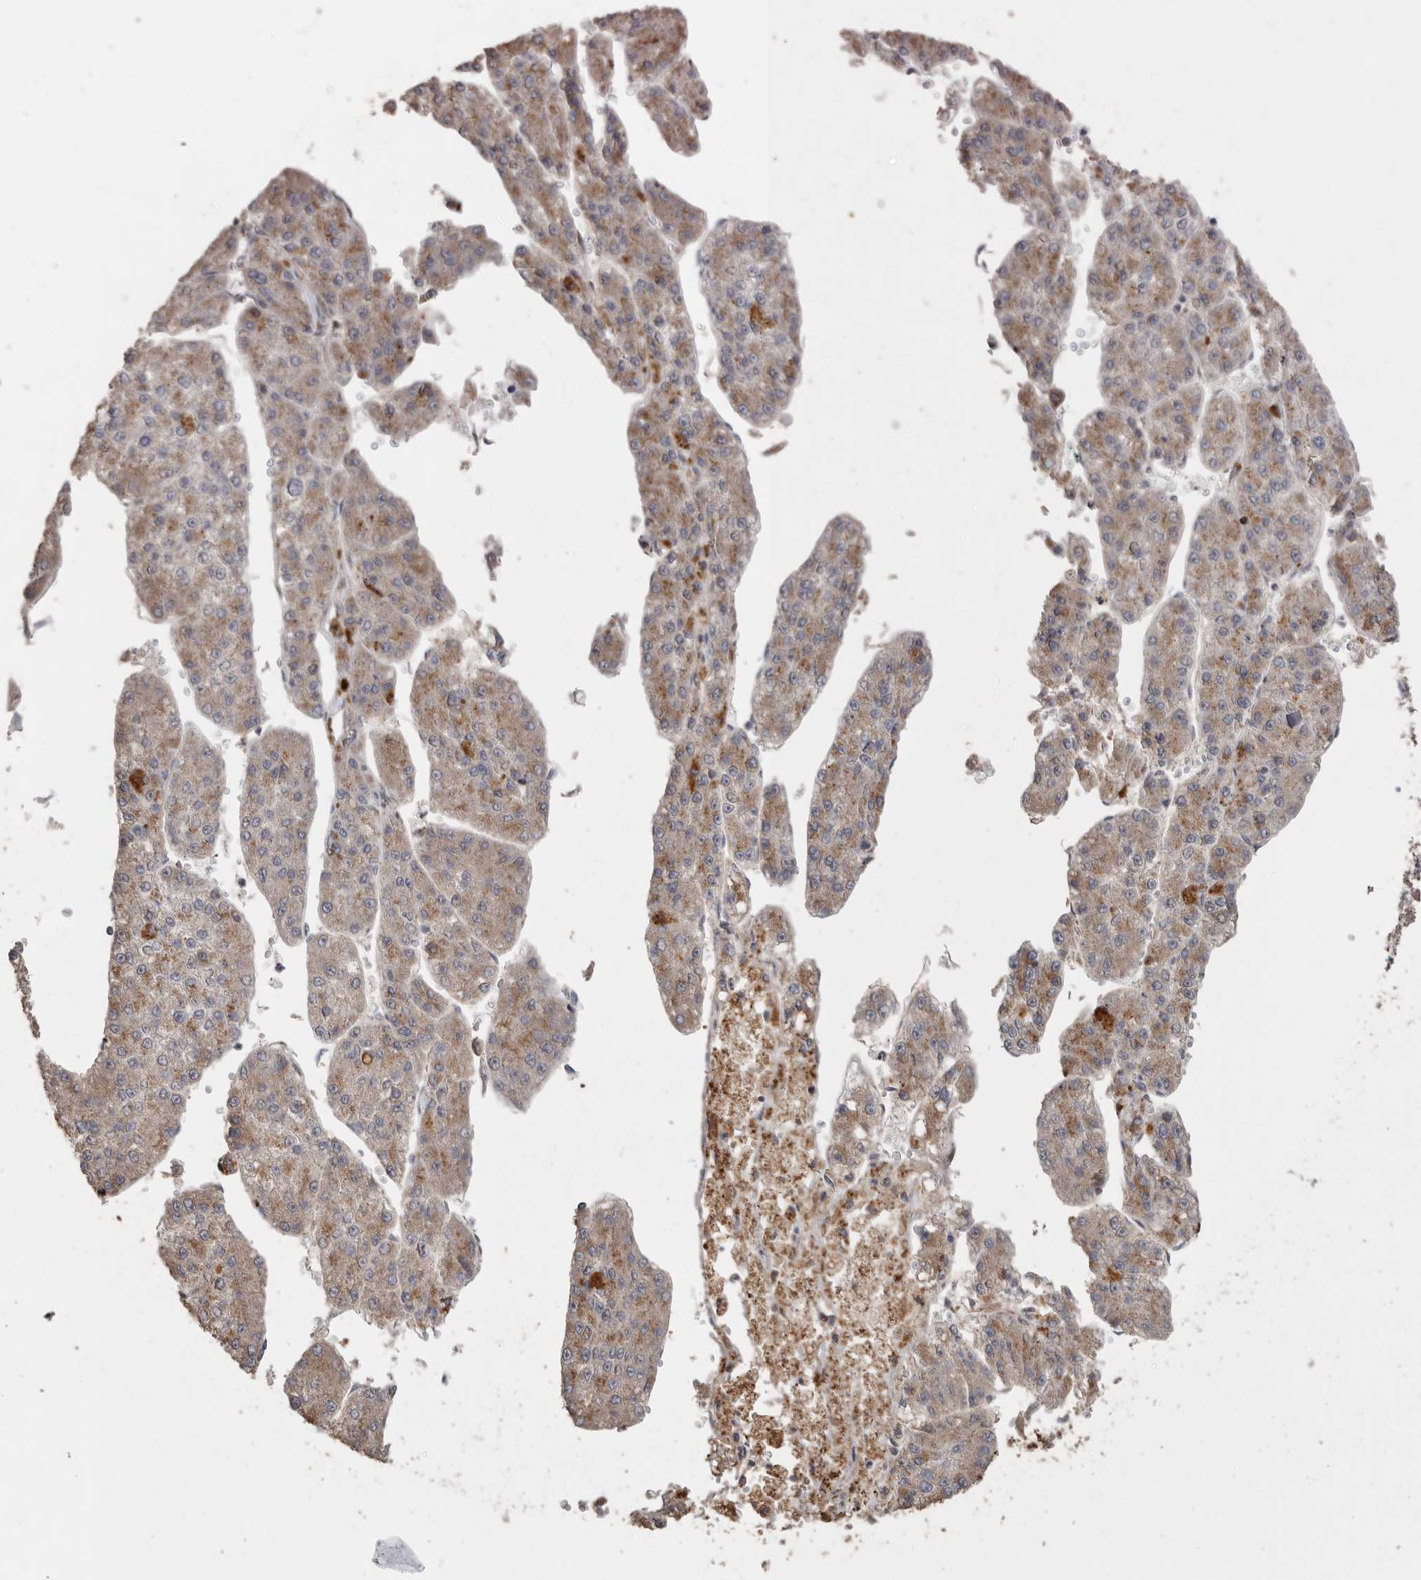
{"staining": {"intensity": "weak", "quantity": ">75%", "location": "cytoplasmic/membranous"}, "tissue": "liver cancer", "cell_type": "Tumor cells", "image_type": "cancer", "snomed": [{"axis": "morphology", "description": "Carcinoma, Hepatocellular, NOS"}, {"axis": "topography", "description": "Liver"}], "caption": "Weak cytoplasmic/membranous expression for a protein is appreciated in about >75% of tumor cells of hepatocellular carcinoma (liver) using immunohistochemistry (IHC).", "gene": "PODXL2", "patient": {"sex": "female", "age": 73}}